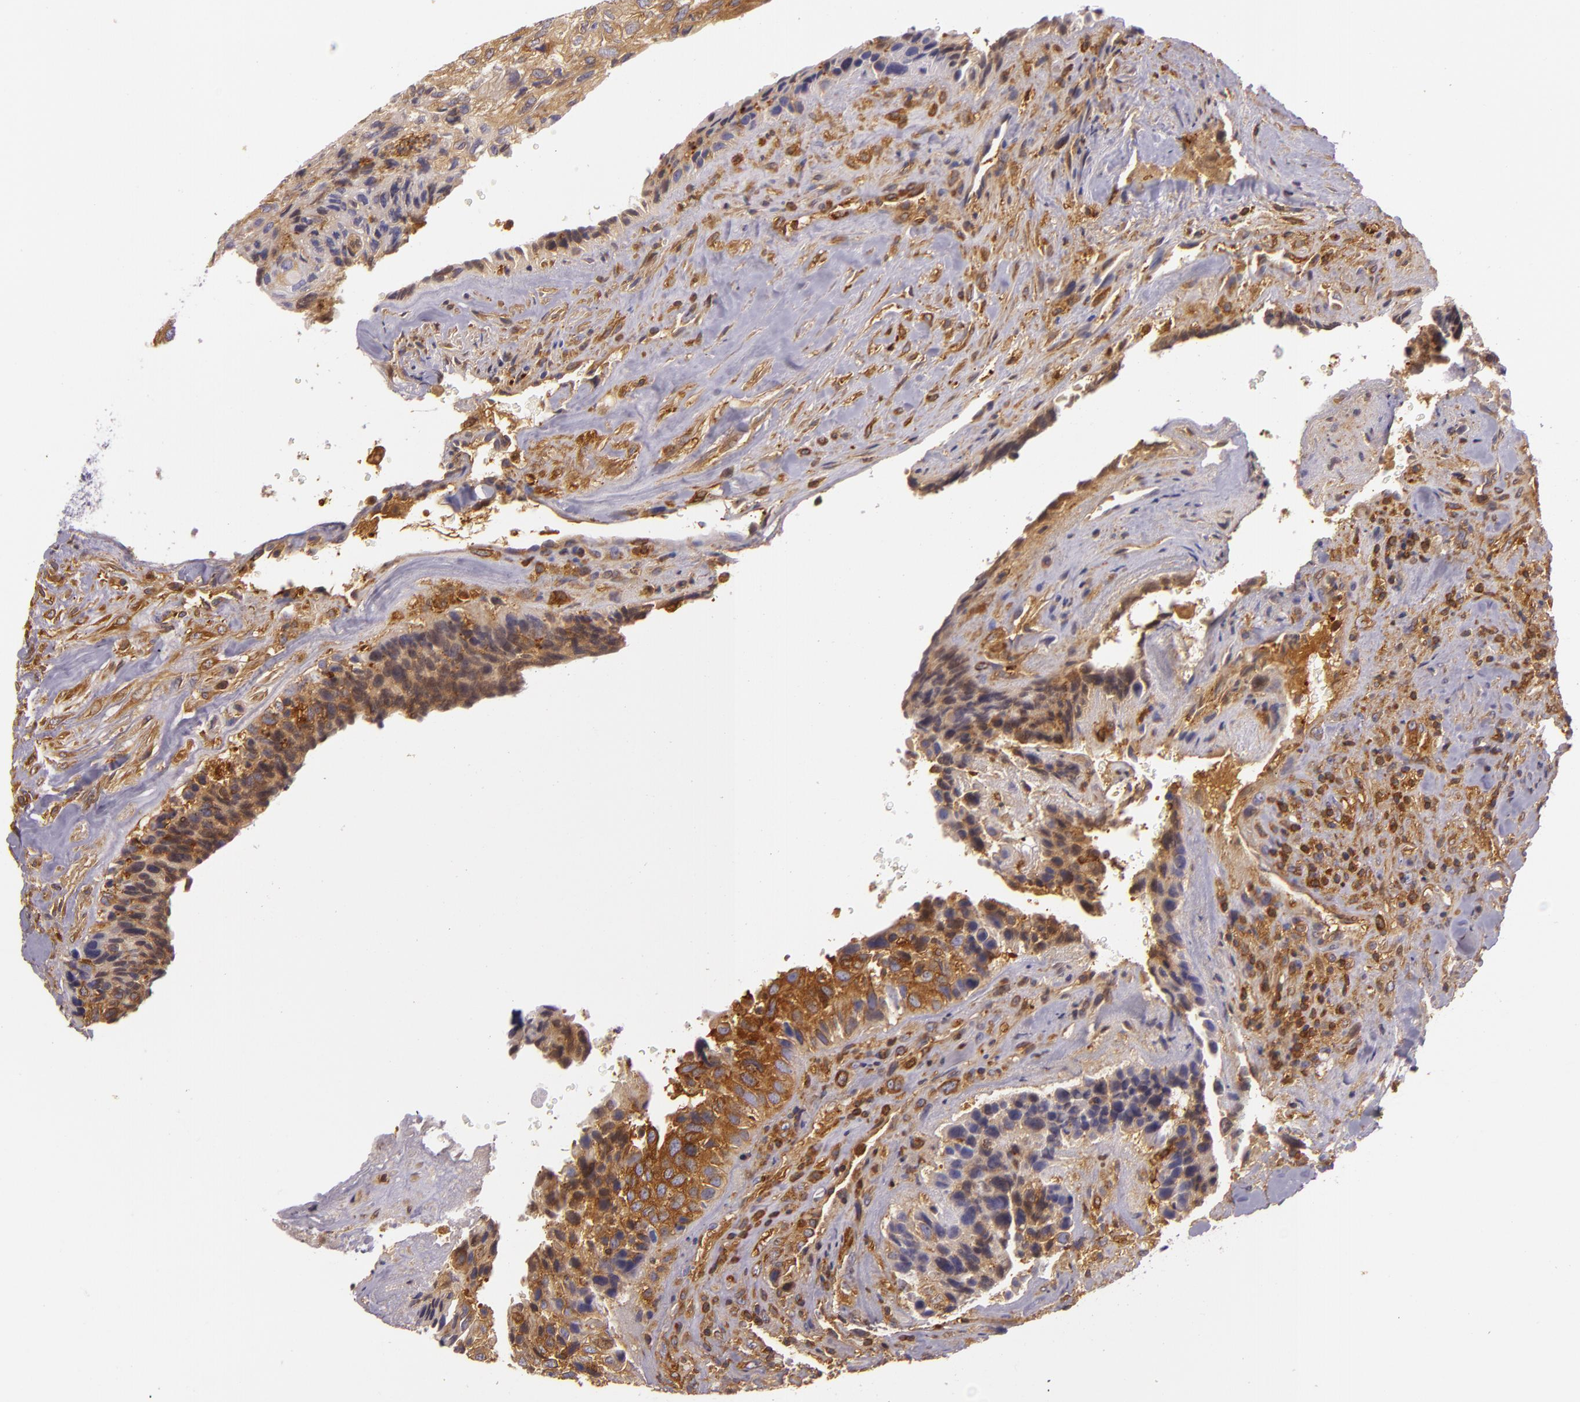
{"staining": {"intensity": "moderate", "quantity": ">75%", "location": "cytoplasmic/membranous"}, "tissue": "breast cancer", "cell_type": "Tumor cells", "image_type": "cancer", "snomed": [{"axis": "morphology", "description": "Neoplasm, malignant, NOS"}, {"axis": "topography", "description": "Breast"}], "caption": "Moderate cytoplasmic/membranous positivity is seen in about >75% of tumor cells in breast neoplasm (malignant).", "gene": "TLN1", "patient": {"sex": "female", "age": 50}}